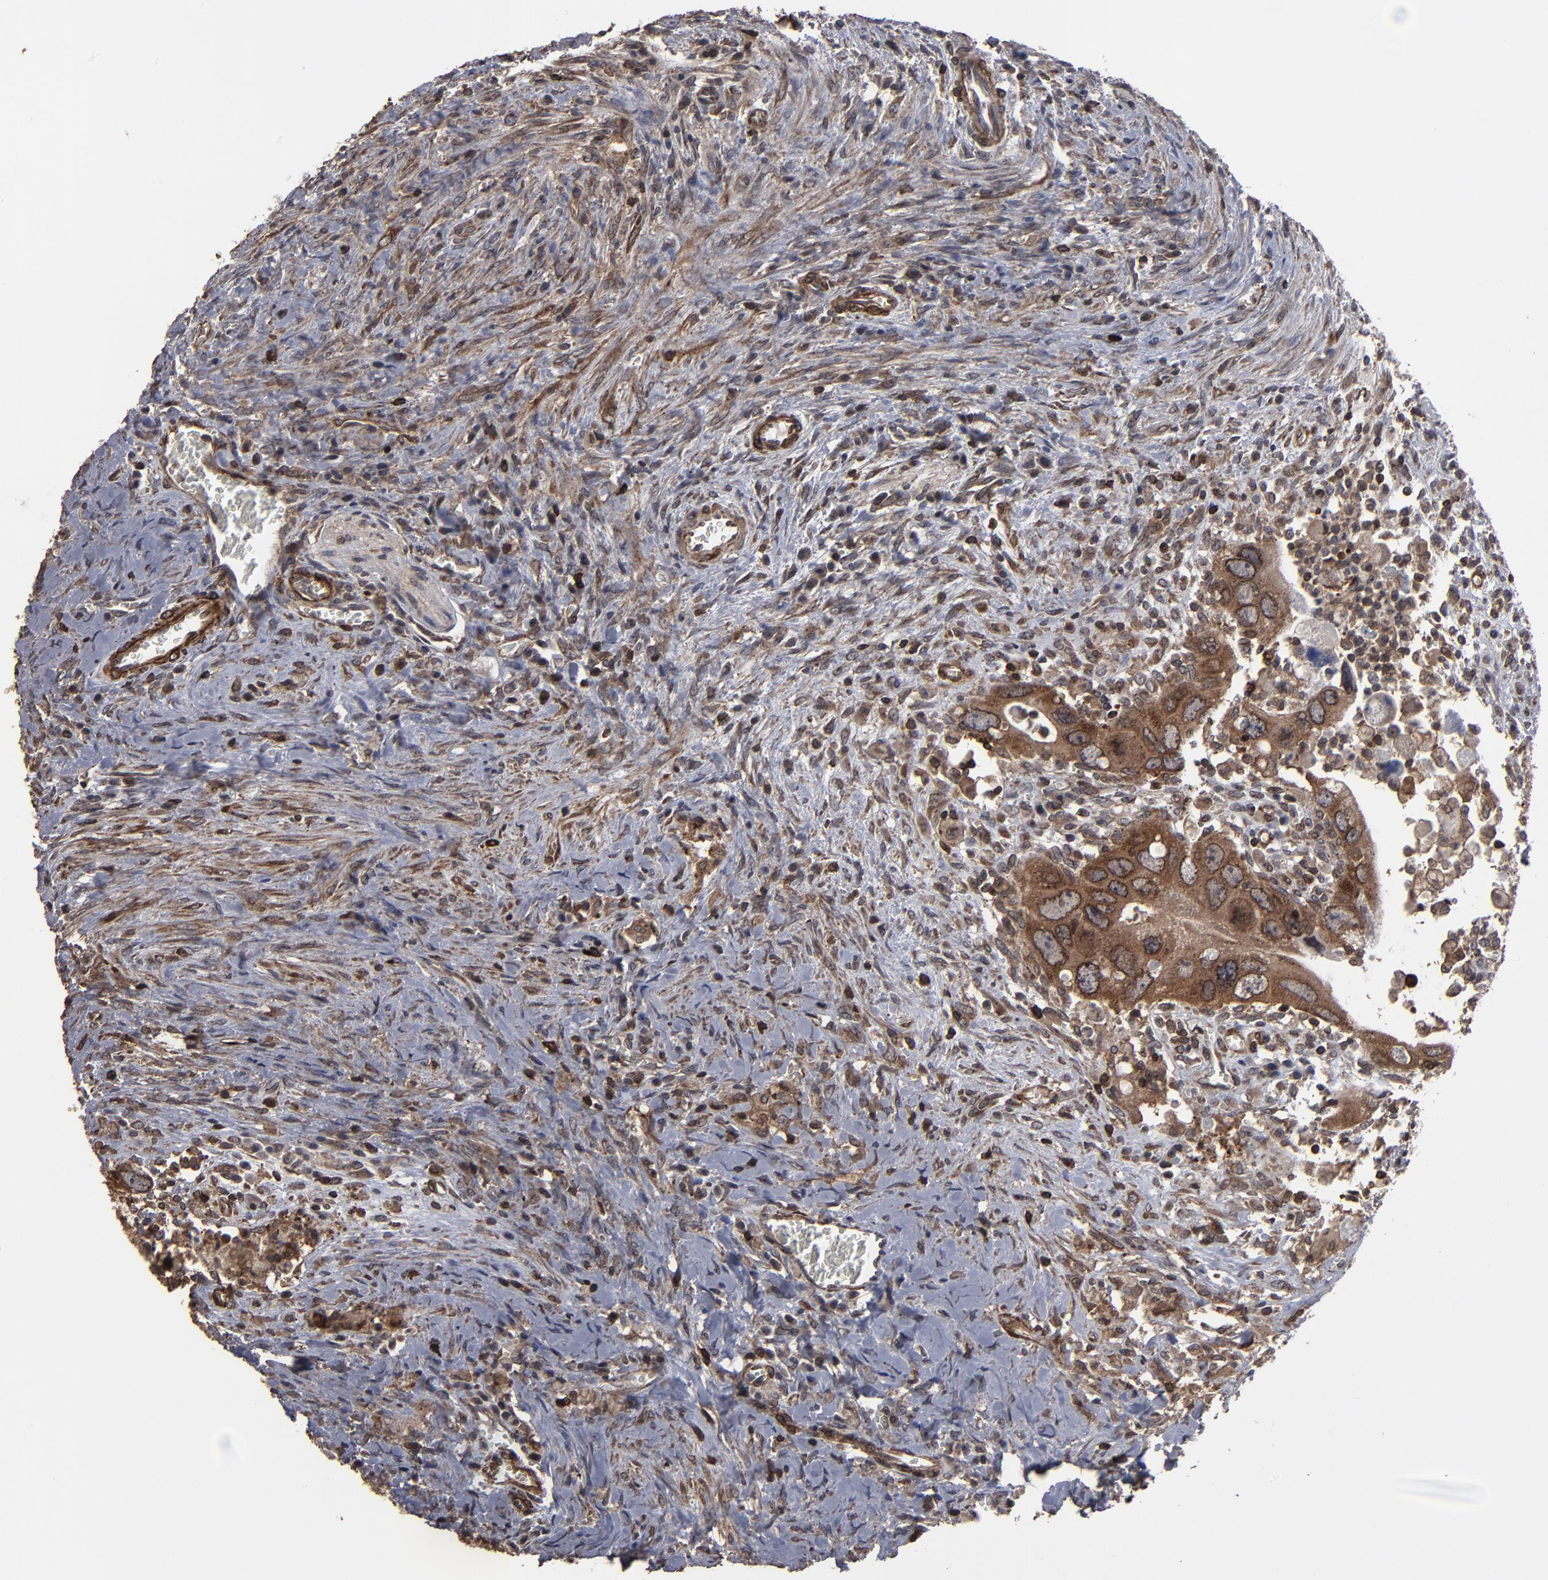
{"staining": {"intensity": "moderate", "quantity": ">75%", "location": "cytoplasmic/membranous,nuclear"}, "tissue": "colorectal cancer", "cell_type": "Tumor cells", "image_type": "cancer", "snomed": [{"axis": "morphology", "description": "Adenocarcinoma, NOS"}, {"axis": "topography", "description": "Rectum"}], "caption": "Immunohistochemistry of colorectal adenocarcinoma demonstrates medium levels of moderate cytoplasmic/membranous and nuclear expression in approximately >75% of tumor cells.", "gene": "KIAA2026", "patient": {"sex": "male", "age": 70}}